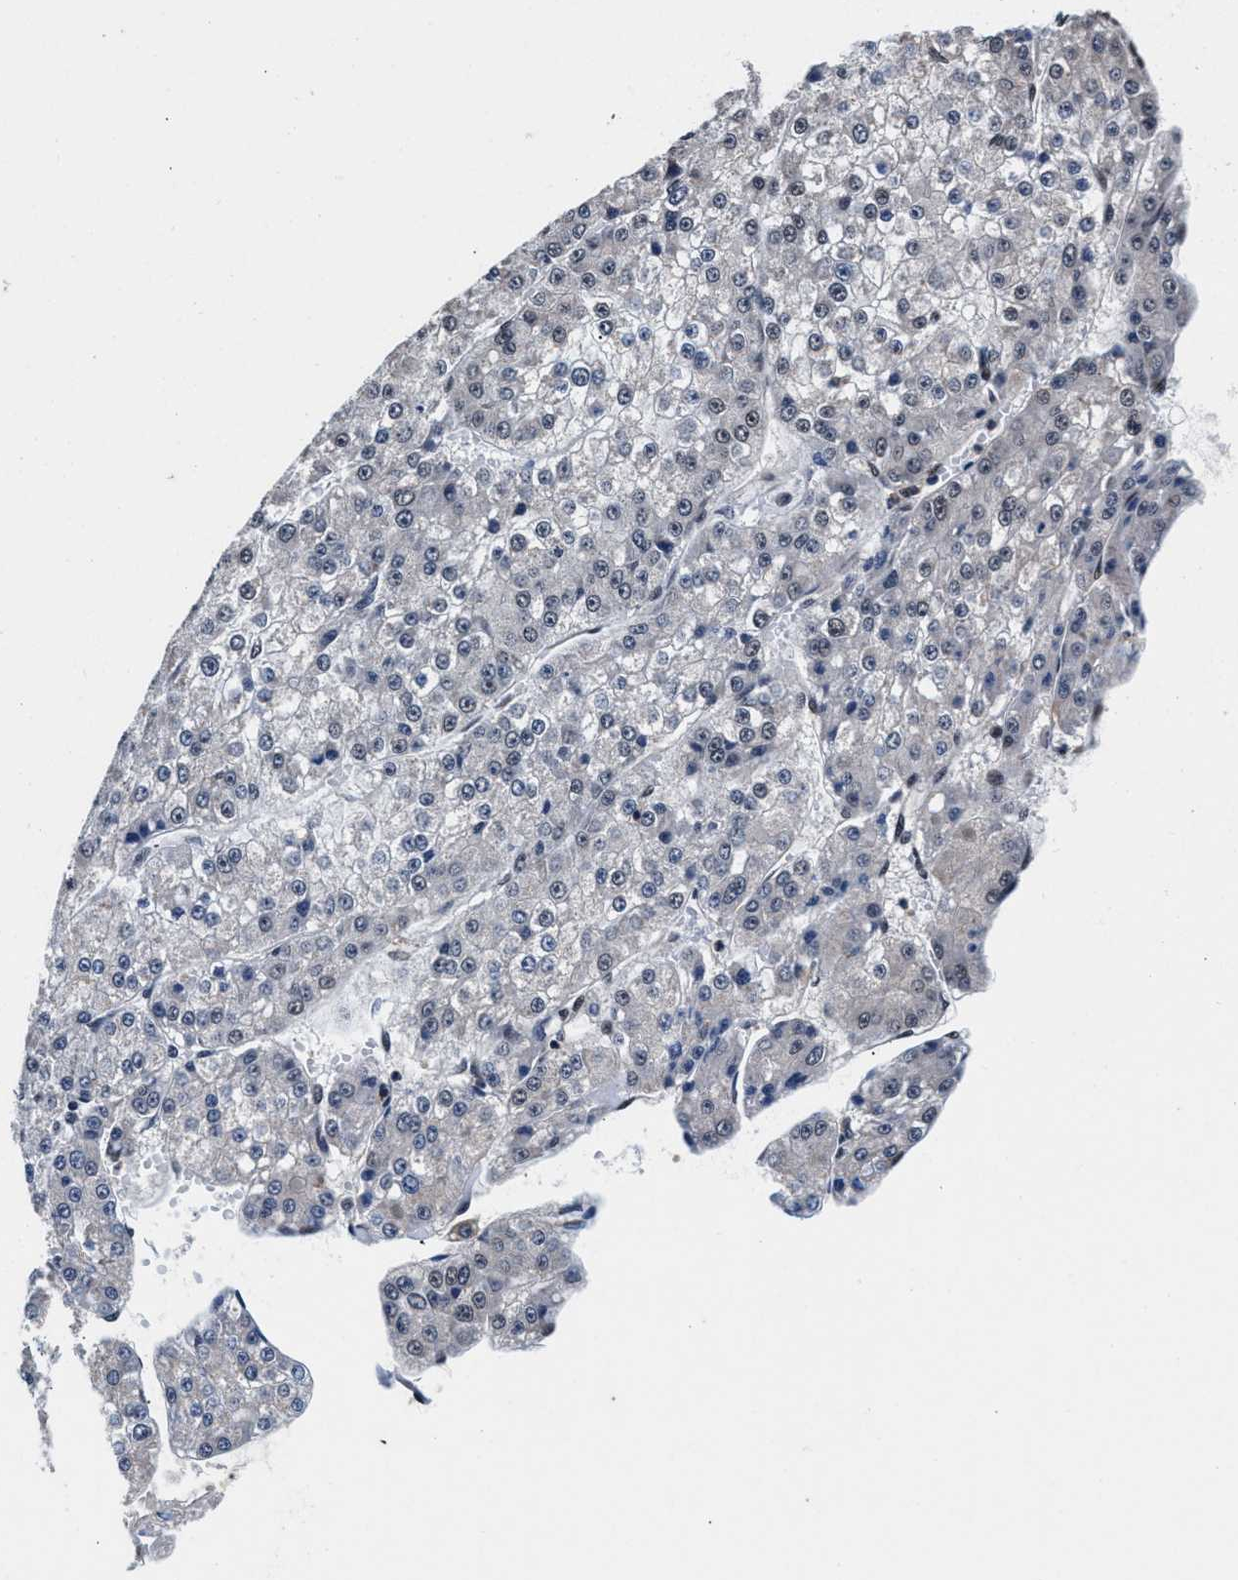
{"staining": {"intensity": "weak", "quantity": "<25%", "location": "nuclear"}, "tissue": "liver cancer", "cell_type": "Tumor cells", "image_type": "cancer", "snomed": [{"axis": "morphology", "description": "Carcinoma, Hepatocellular, NOS"}, {"axis": "topography", "description": "Liver"}], "caption": "Histopathology image shows no significant protein staining in tumor cells of liver cancer (hepatocellular carcinoma).", "gene": "USP16", "patient": {"sex": "female", "age": 73}}